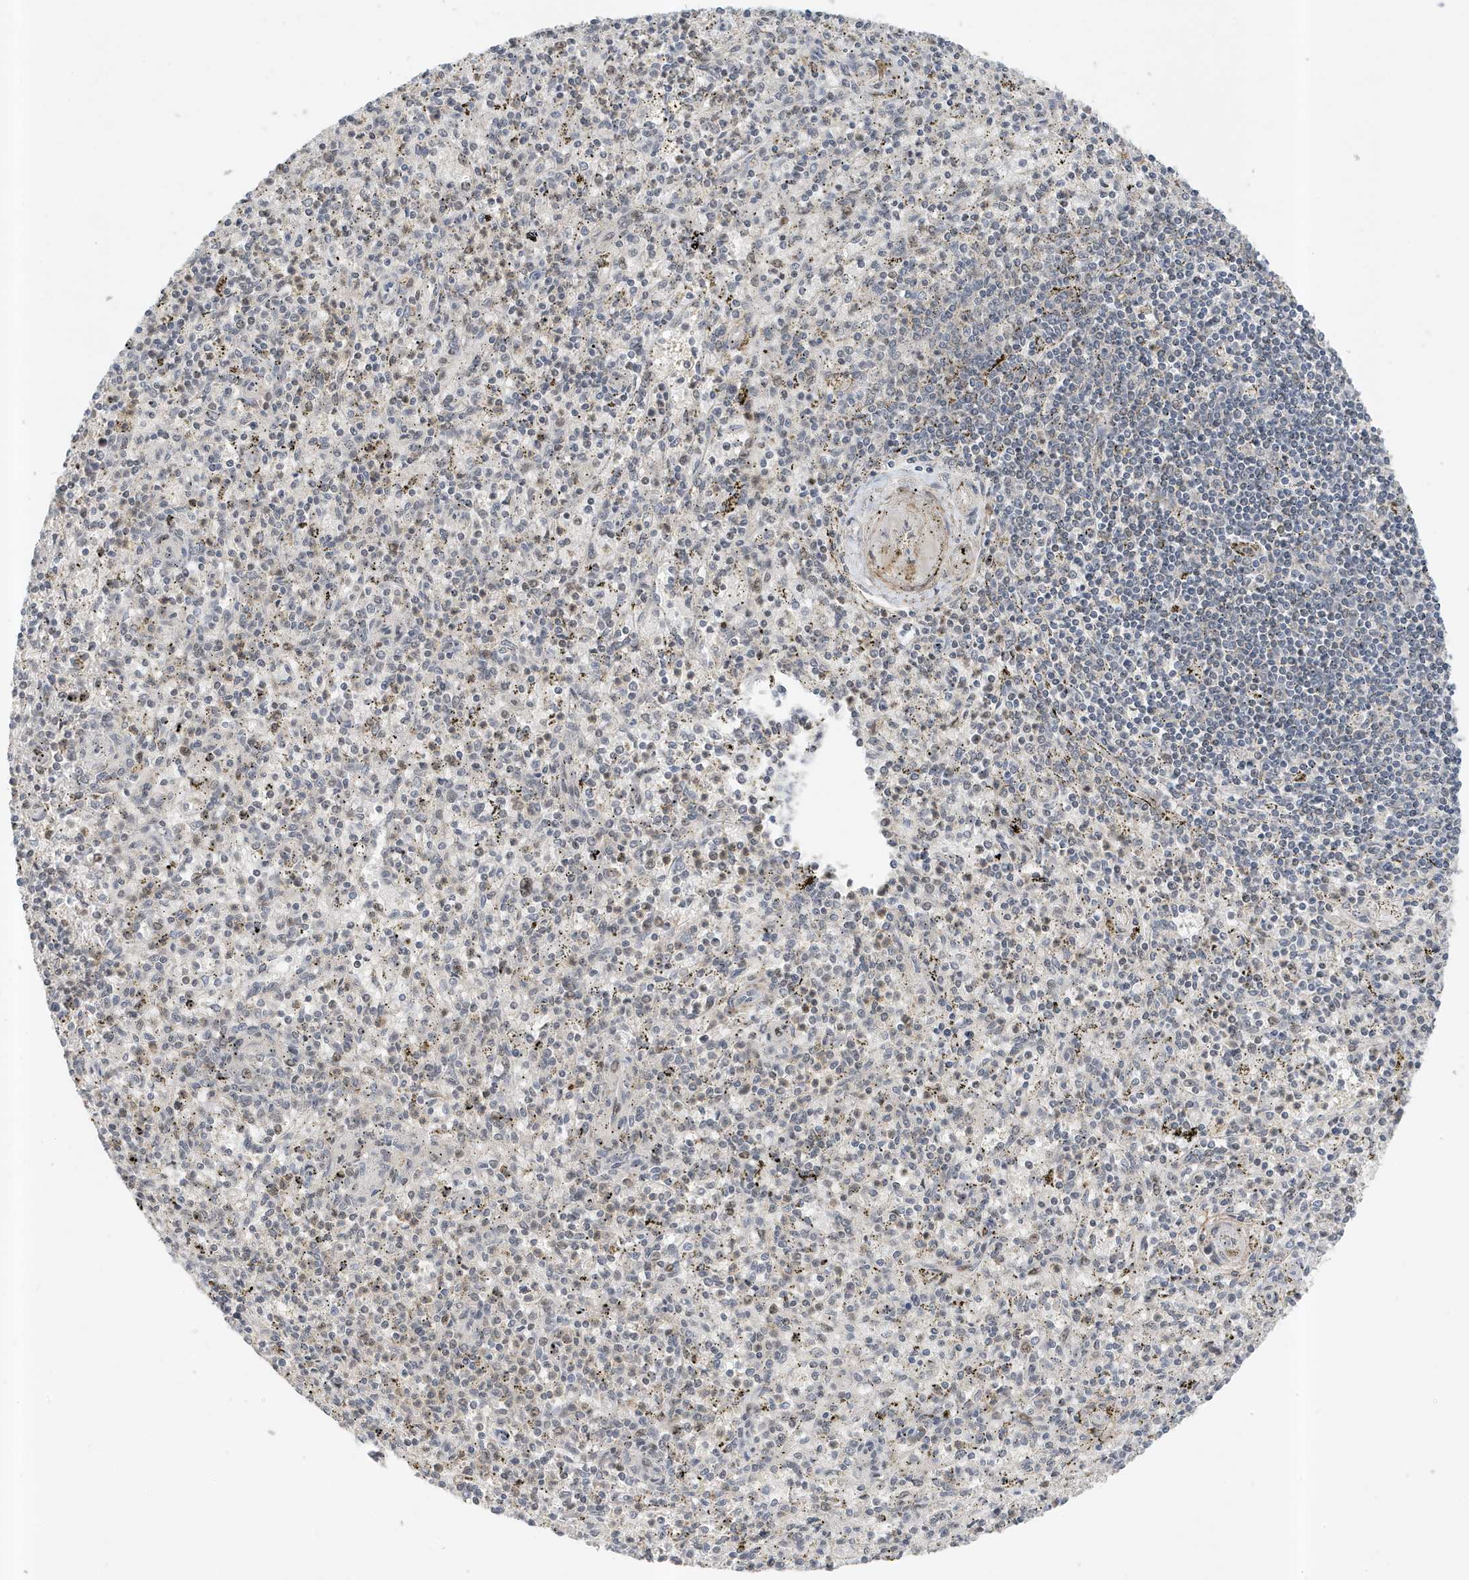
{"staining": {"intensity": "moderate", "quantity": "<25%", "location": "cytoplasmic/membranous"}, "tissue": "spleen", "cell_type": "Cells in red pulp", "image_type": "normal", "snomed": [{"axis": "morphology", "description": "Normal tissue, NOS"}, {"axis": "topography", "description": "Spleen"}], "caption": "This image reveals IHC staining of benign human spleen, with low moderate cytoplasmic/membranous staining in about <25% of cells in red pulp.", "gene": "MAST3", "patient": {"sex": "male", "age": 72}}